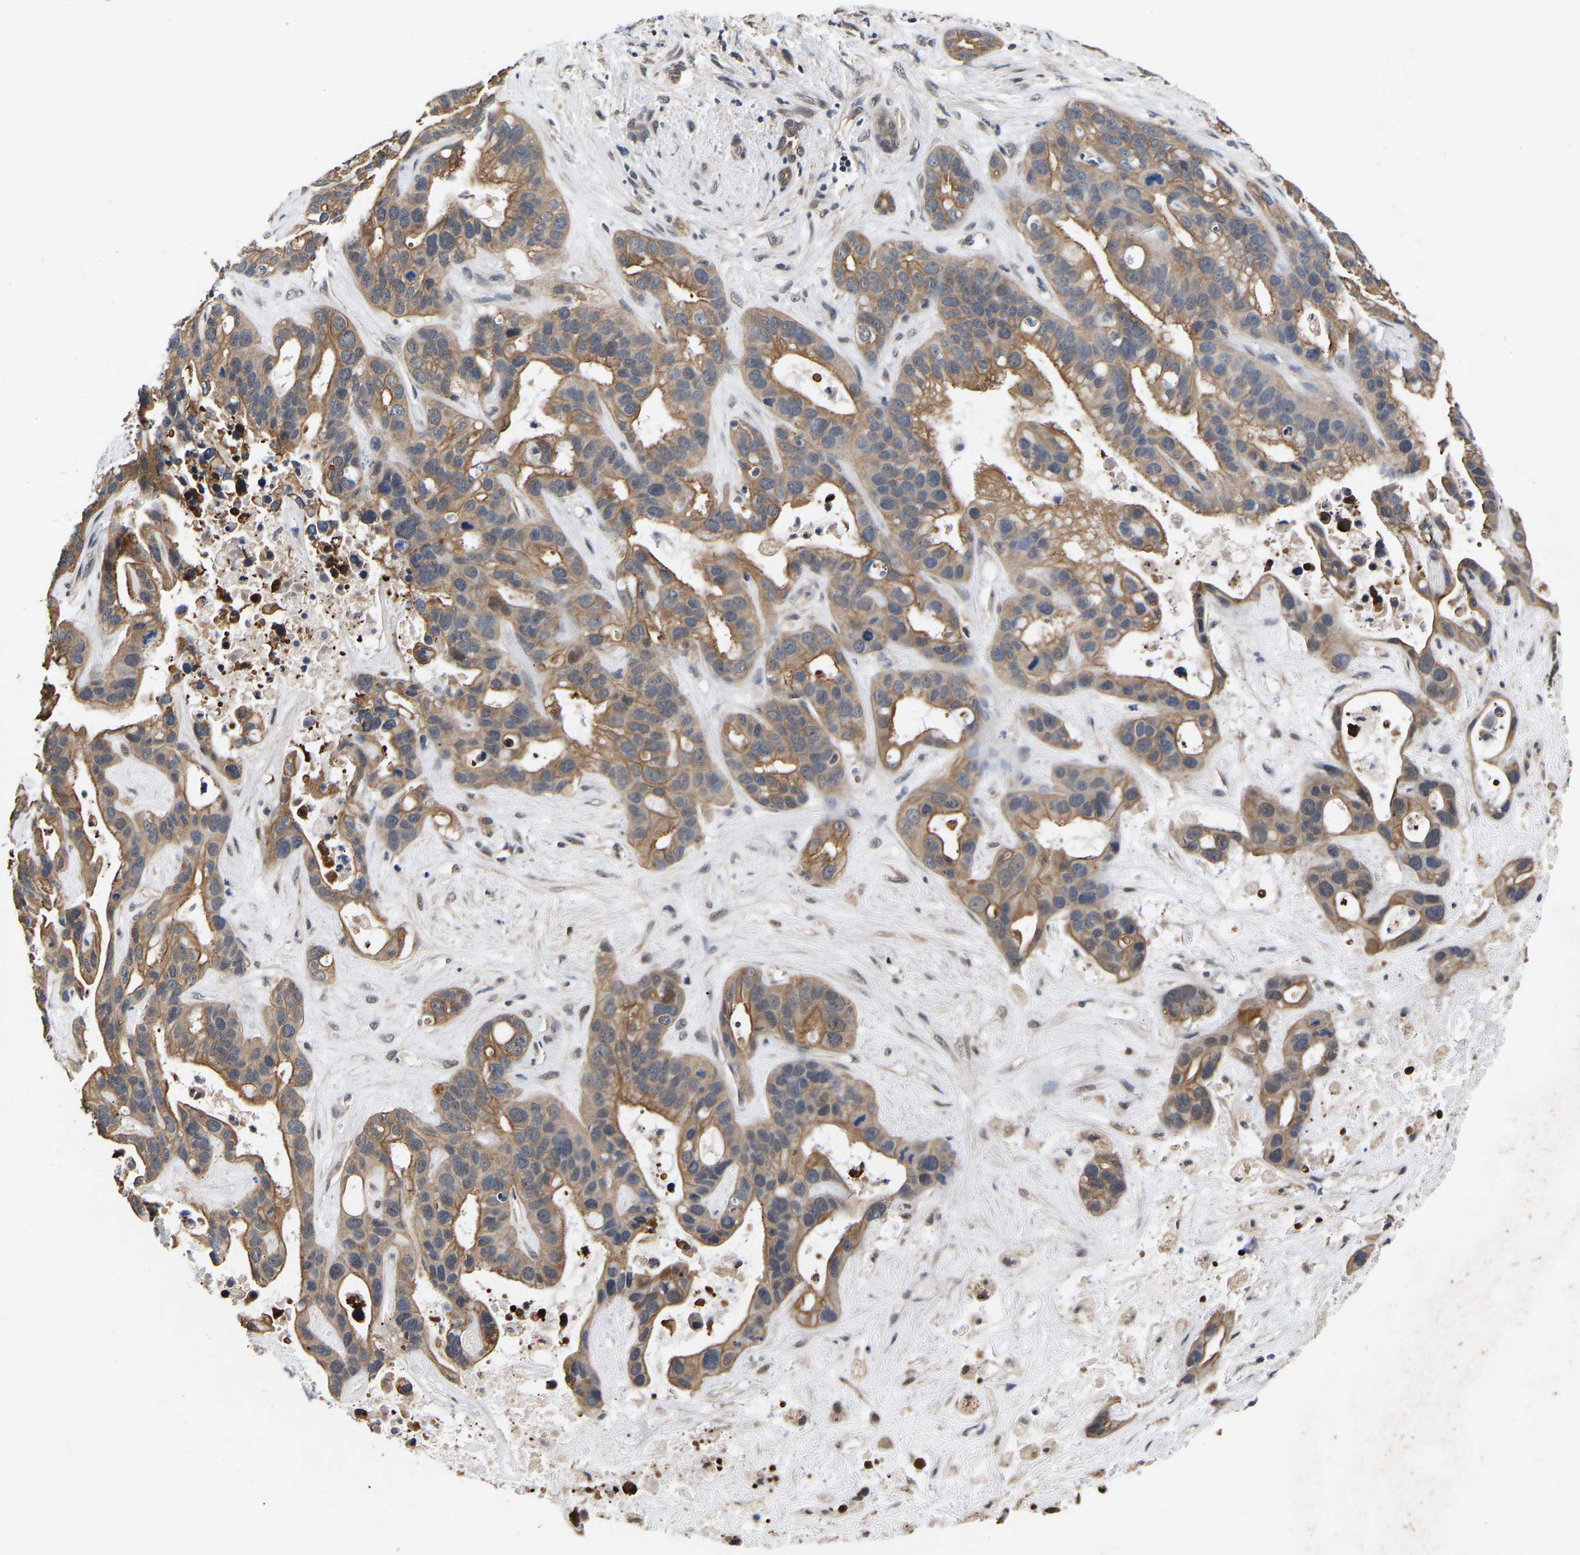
{"staining": {"intensity": "moderate", "quantity": ">75%", "location": "cytoplasmic/membranous"}, "tissue": "liver cancer", "cell_type": "Tumor cells", "image_type": "cancer", "snomed": [{"axis": "morphology", "description": "Cholangiocarcinoma"}, {"axis": "topography", "description": "Liver"}], "caption": "Liver cancer (cholangiocarcinoma) stained for a protein (brown) demonstrates moderate cytoplasmic/membranous positive positivity in about >75% of tumor cells.", "gene": "METTL16", "patient": {"sex": "female", "age": 65}}